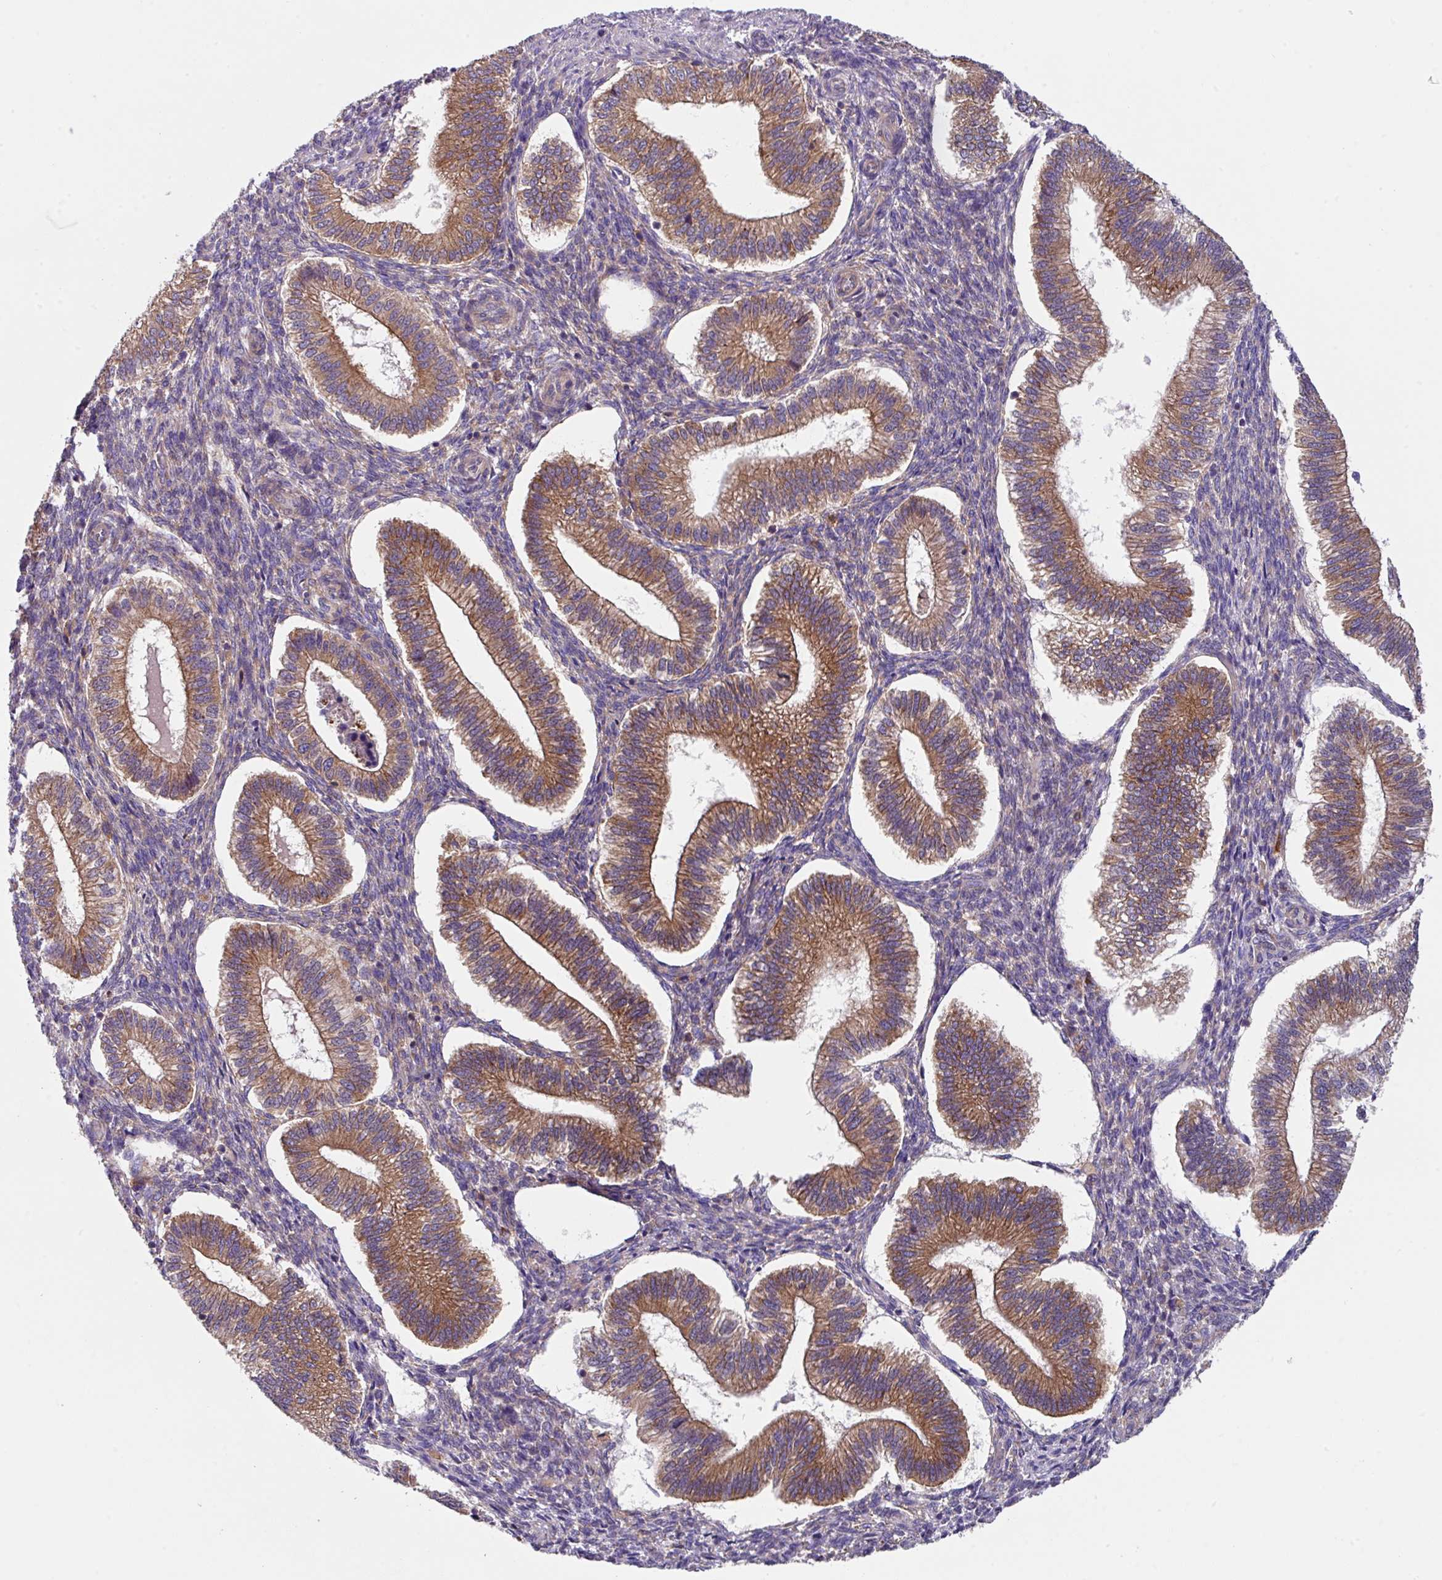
{"staining": {"intensity": "weak", "quantity": "<25%", "location": "cytoplasmic/membranous"}, "tissue": "endometrium", "cell_type": "Cells in endometrial stroma", "image_type": "normal", "snomed": [{"axis": "morphology", "description": "Normal tissue, NOS"}, {"axis": "topography", "description": "Endometrium"}], "caption": "A high-resolution photomicrograph shows immunohistochemistry (IHC) staining of normal endometrium, which shows no significant staining in cells in endometrial stroma.", "gene": "EIF4B", "patient": {"sex": "female", "age": 25}}